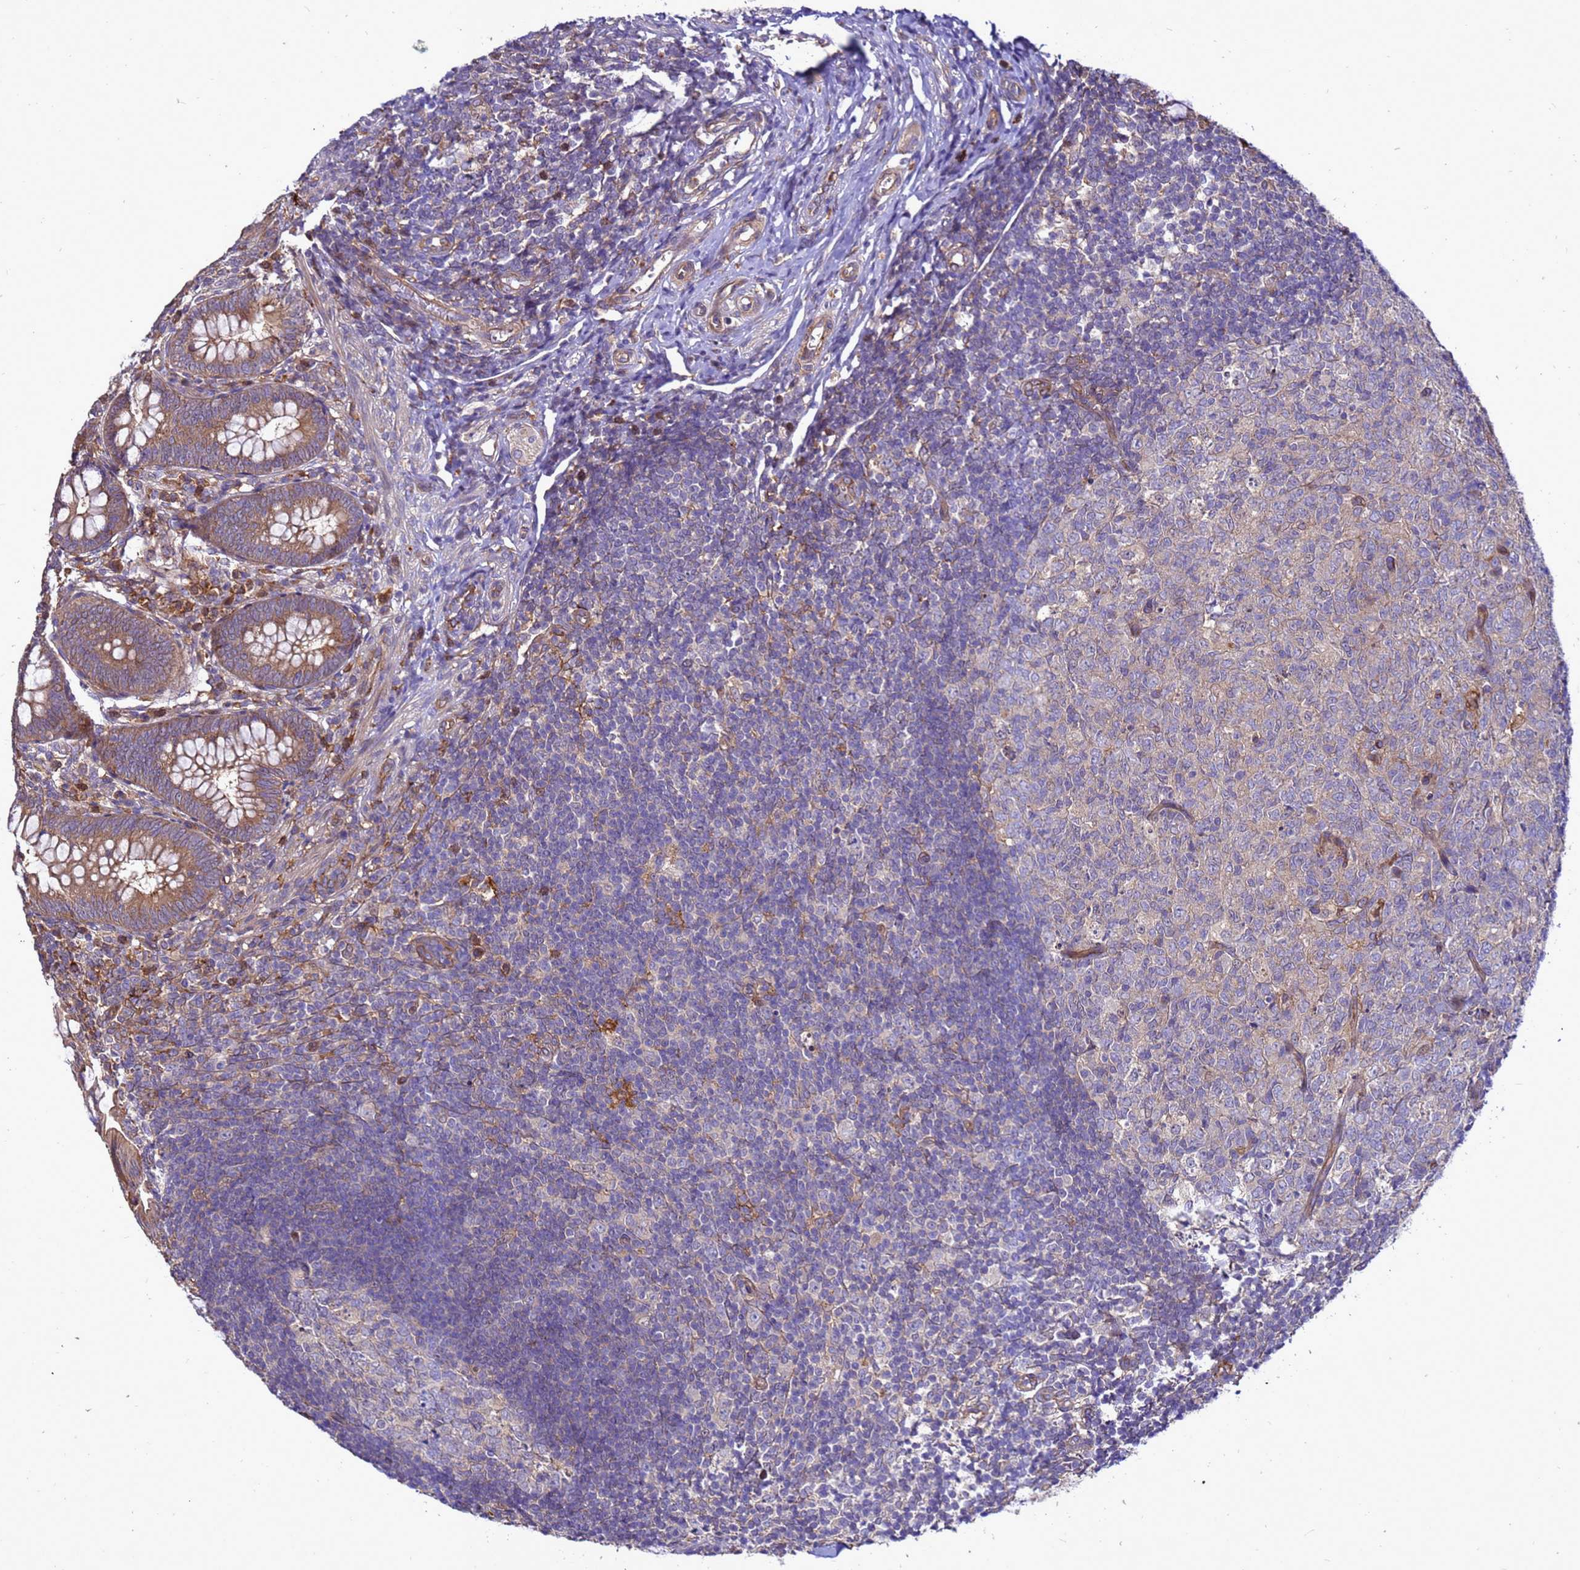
{"staining": {"intensity": "moderate", "quantity": ">75%", "location": "cytoplasmic/membranous"}, "tissue": "appendix", "cell_type": "Glandular cells", "image_type": "normal", "snomed": [{"axis": "morphology", "description": "Normal tissue, NOS"}, {"axis": "topography", "description": "Appendix"}], "caption": "IHC (DAB) staining of unremarkable human appendix exhibits moderate cytoplasmic/membranous protein staining in approximately >75% of glandular cells. (DAB (3,3'-diaminobenzidine) IHC with brightfield microscopy, high magnification).", "gene": "RNF215", "patient": {"sex": "male", "age": 14}}